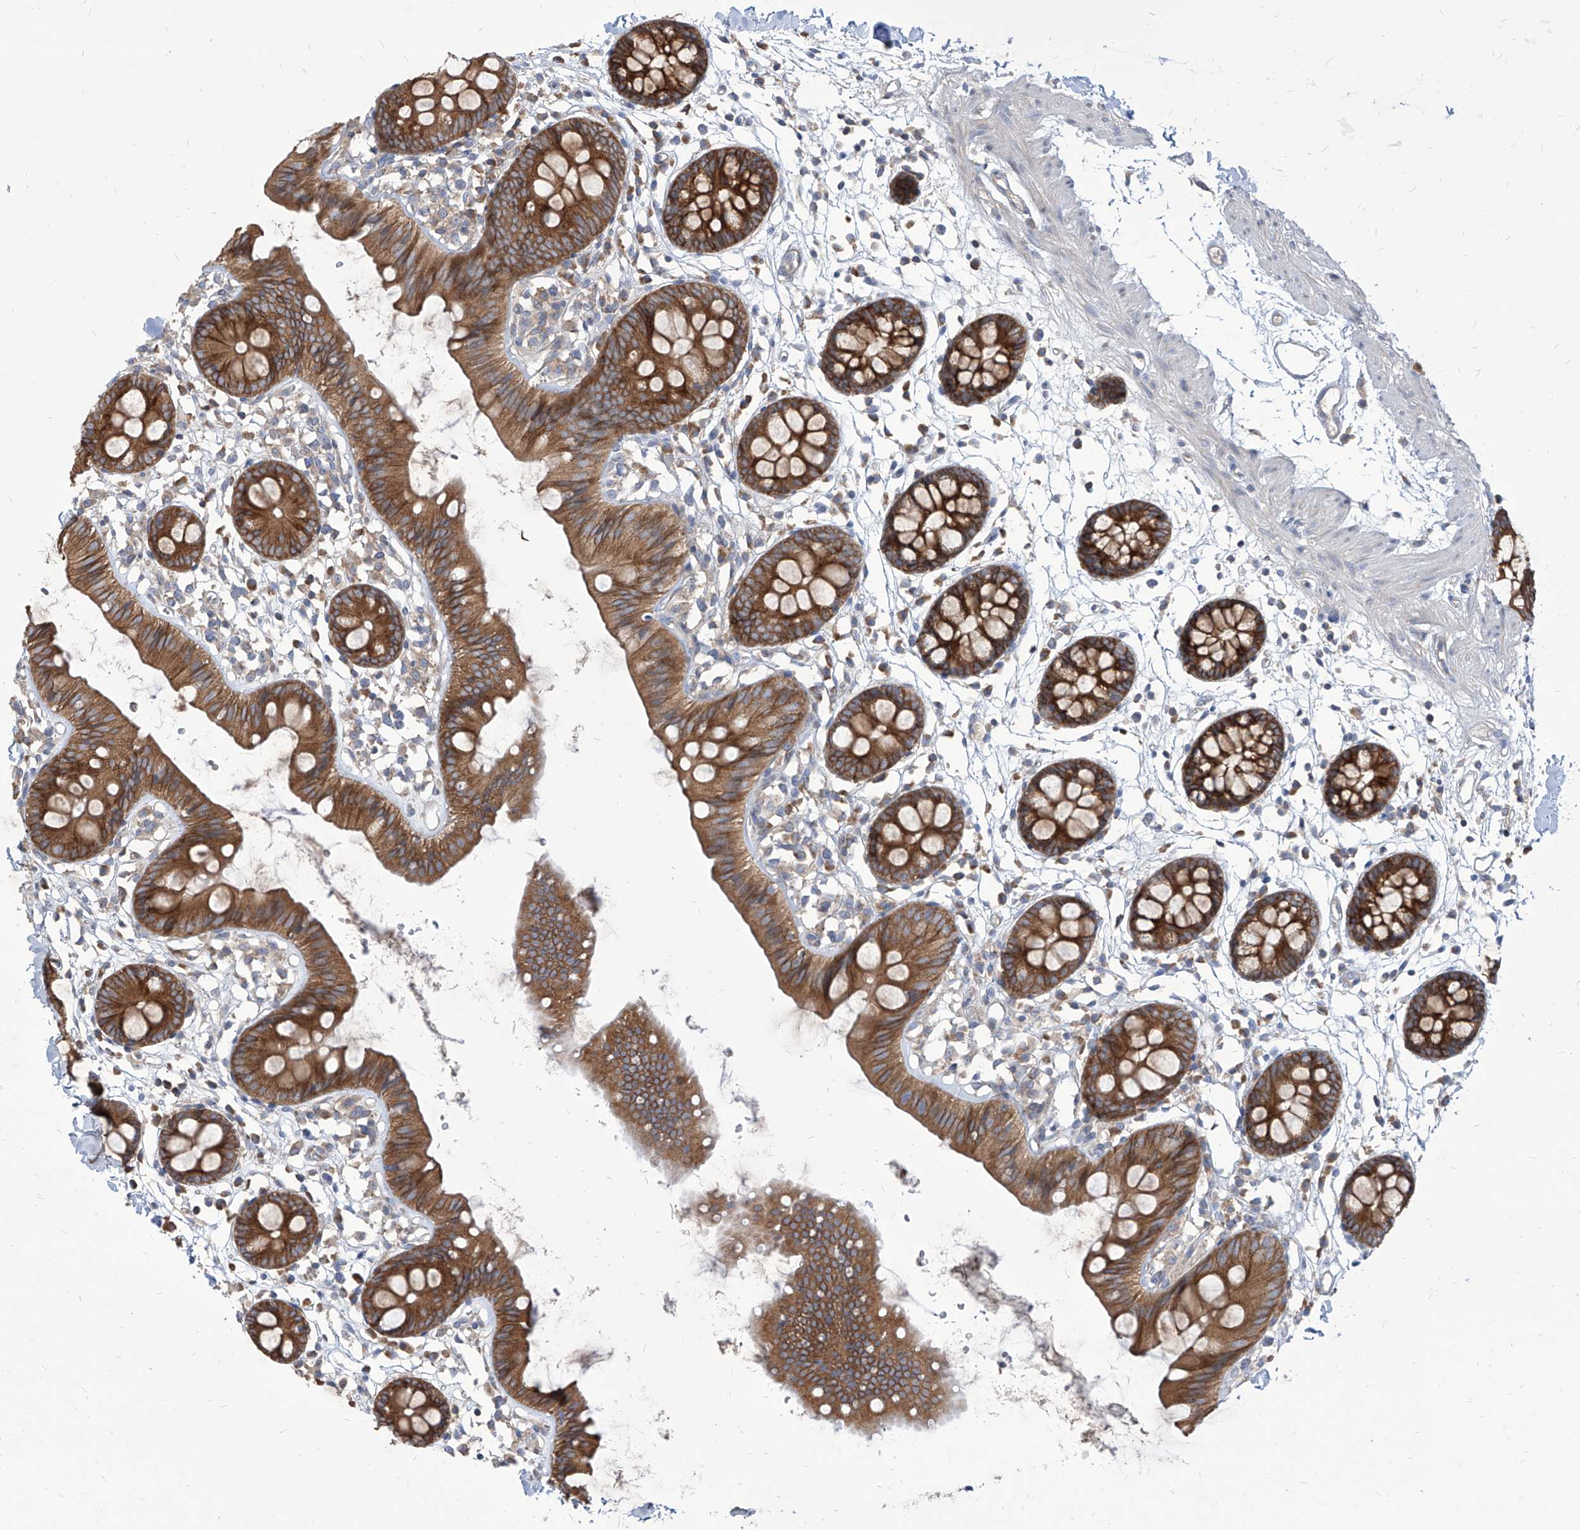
{"staining": {"intensity": "negative", "quantity": "none", "location": "none"}, "tissue": "colon", "cell_type": "Endothelial cells", "image_type": "normal", "snomed": [{"axis": "morphology", "description": "Normal tissue, NOS"}, {"axis": "topography", "description": "Colon"}], "caption": "Immunohistochemistry (IHC) photomicrograph of unremarkable human colon stained for a protein (brown), which demonstrates no positivity in endothelial cells.", "gene": "FAM83B", "patient": {"sex": "male", "age": 56}}